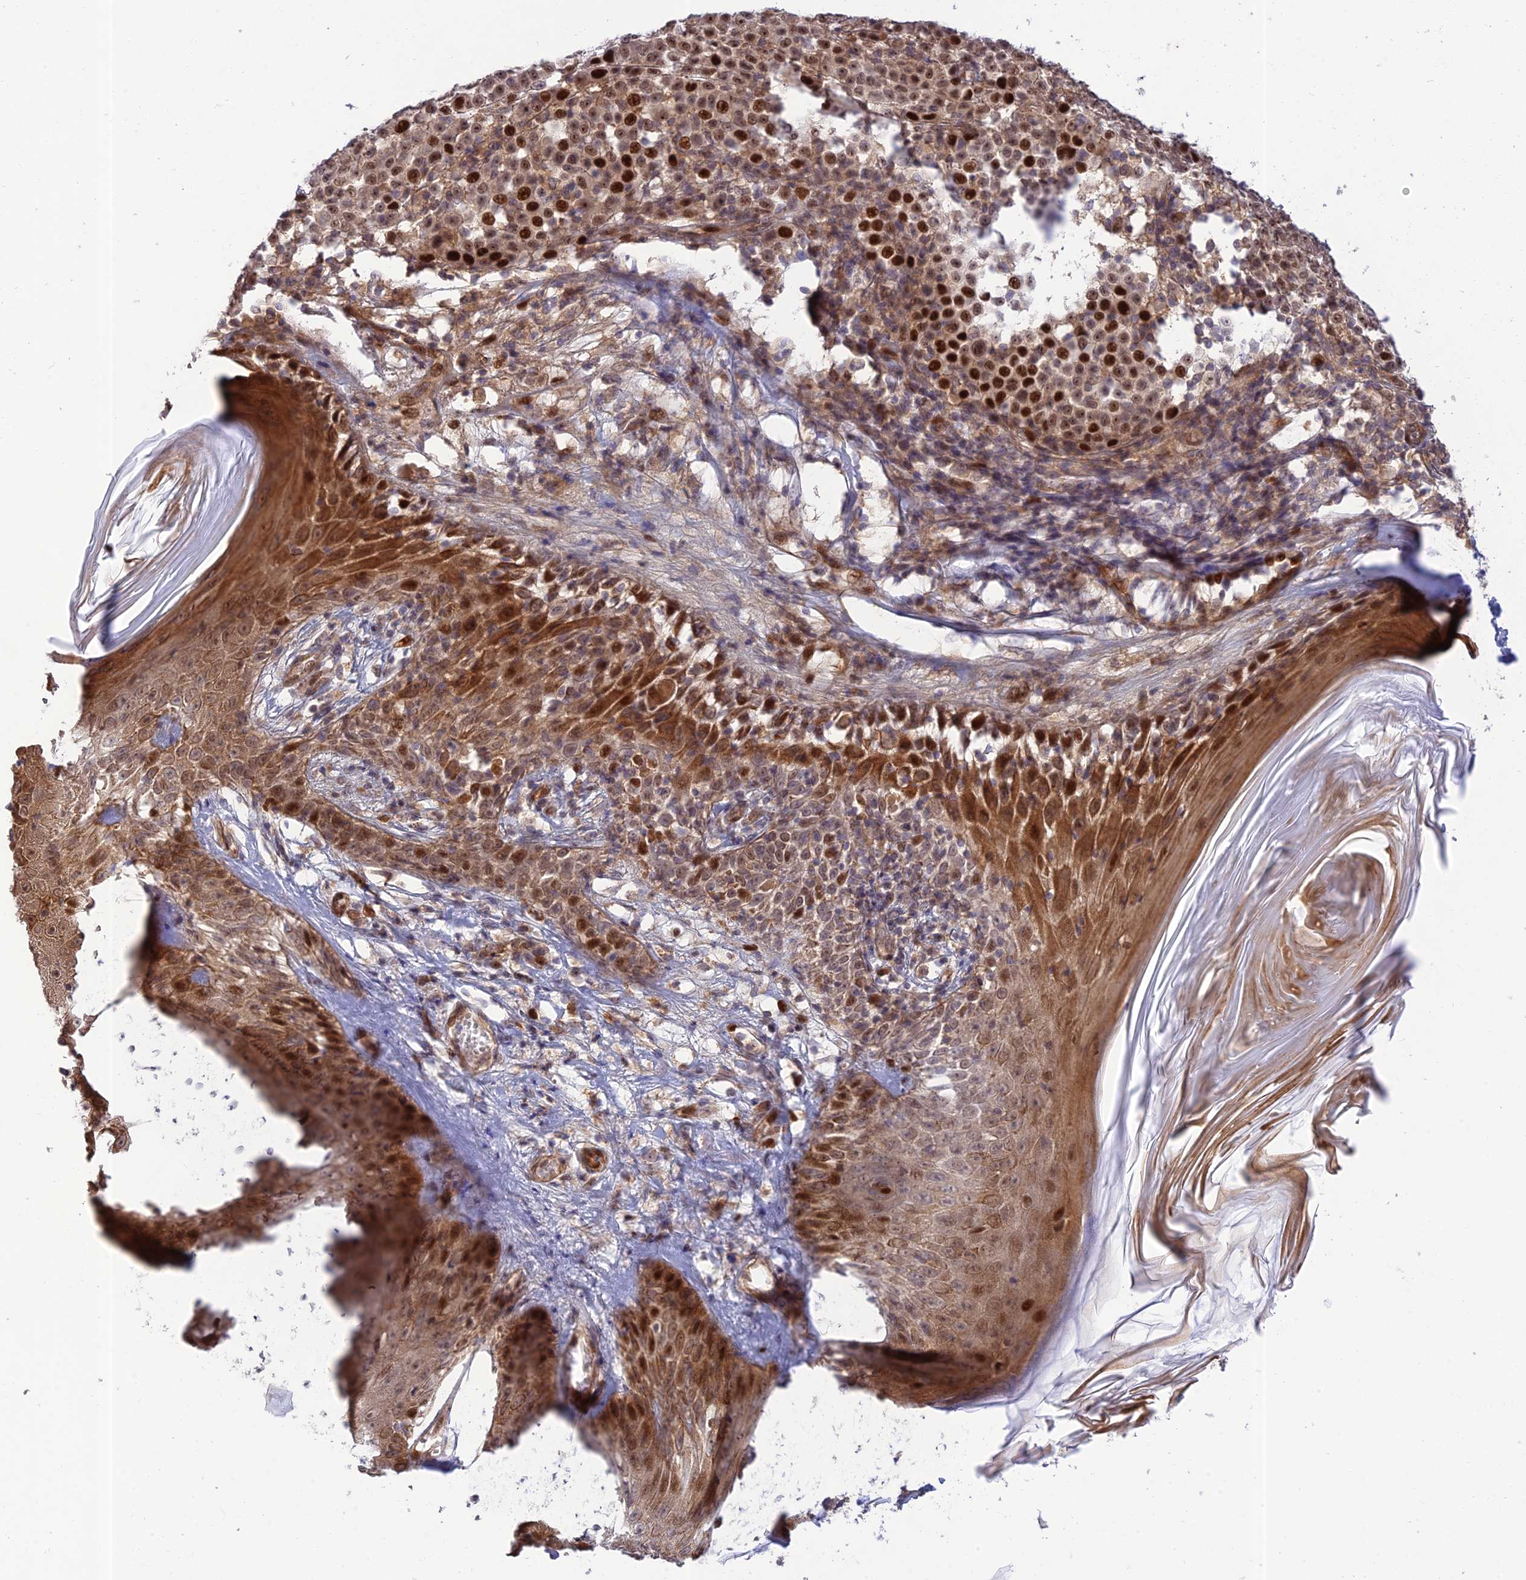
{"staining": {"intensity": "strong", "quantity": "25%-75%", "location": "nuclear"}, "tissue": "melanoma", "cell_type": "Tumor cells", "image_type": "cancer", "snomed": [{"axis": "morphology", "description": "Malignant melanoma, NOS"}, {"axis": "topography", "description": "Skin"}], "caption": "Malignant melanoma stained with a brown dye shows strong nuclear positive expression in approximately 25%-75% of tumor cells.", "gene": "ZNF584", "patient": {"sex": "female", "age": 94}}